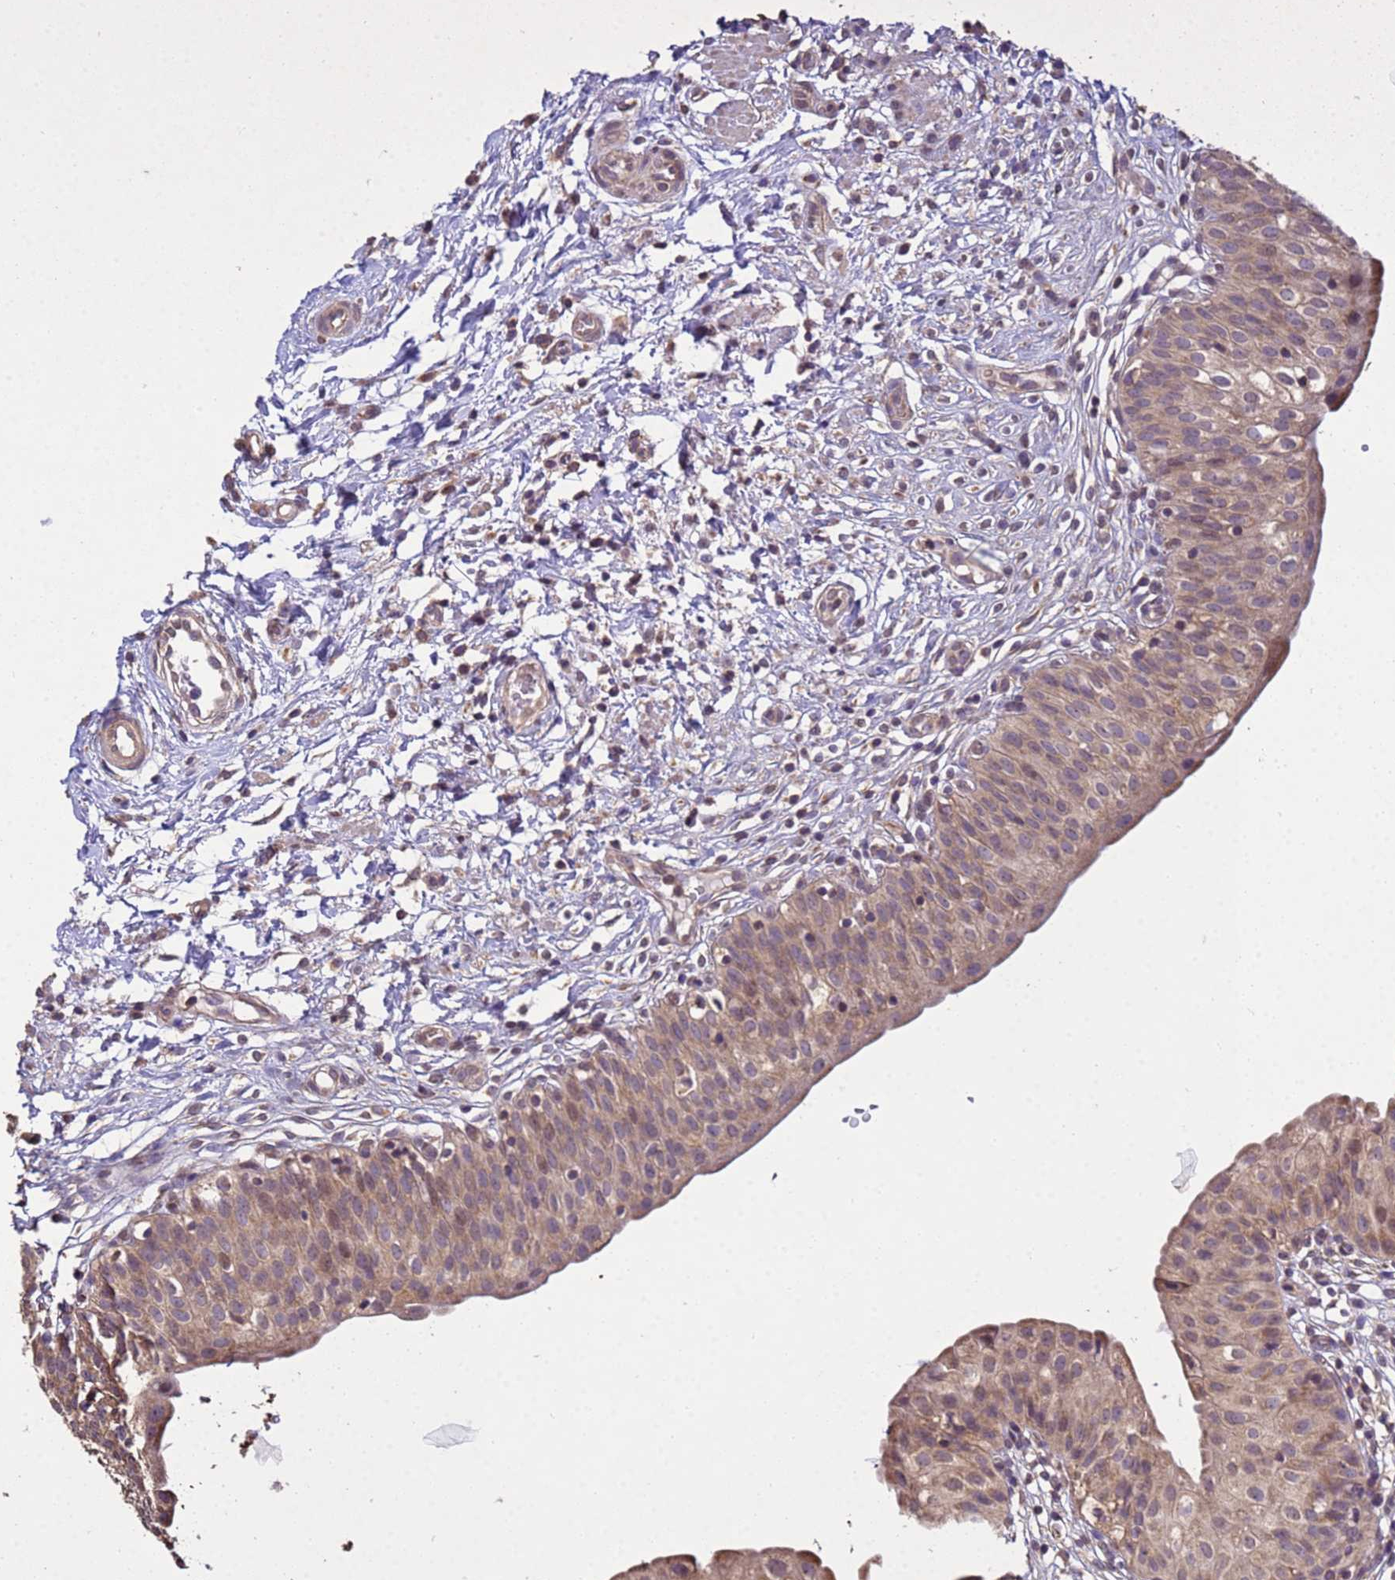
{"staining": {"intensity": "moderate", "quantity": ">75%", "location": "cytoplasmic/membranous"}, "tissue": "urinary bladder", "cell_type": "Urothelial cells", "image_type": "normal", "snomed": [{"axis": "morphology", "description": "Normal tissue, NOS"}, {"axis": "topography", "description": "Urinary bladder"}], "caption": "This micrograph exhibits normal urinary bladder stained with IHC to label a protein in brown. The cytoplasmic/membranous of urothelial cells show moderate positivity for the protein. Nuclei are counter-stained blue.", "gene": "P2RX7", "patient": {"sex": "male", "age": 55}}